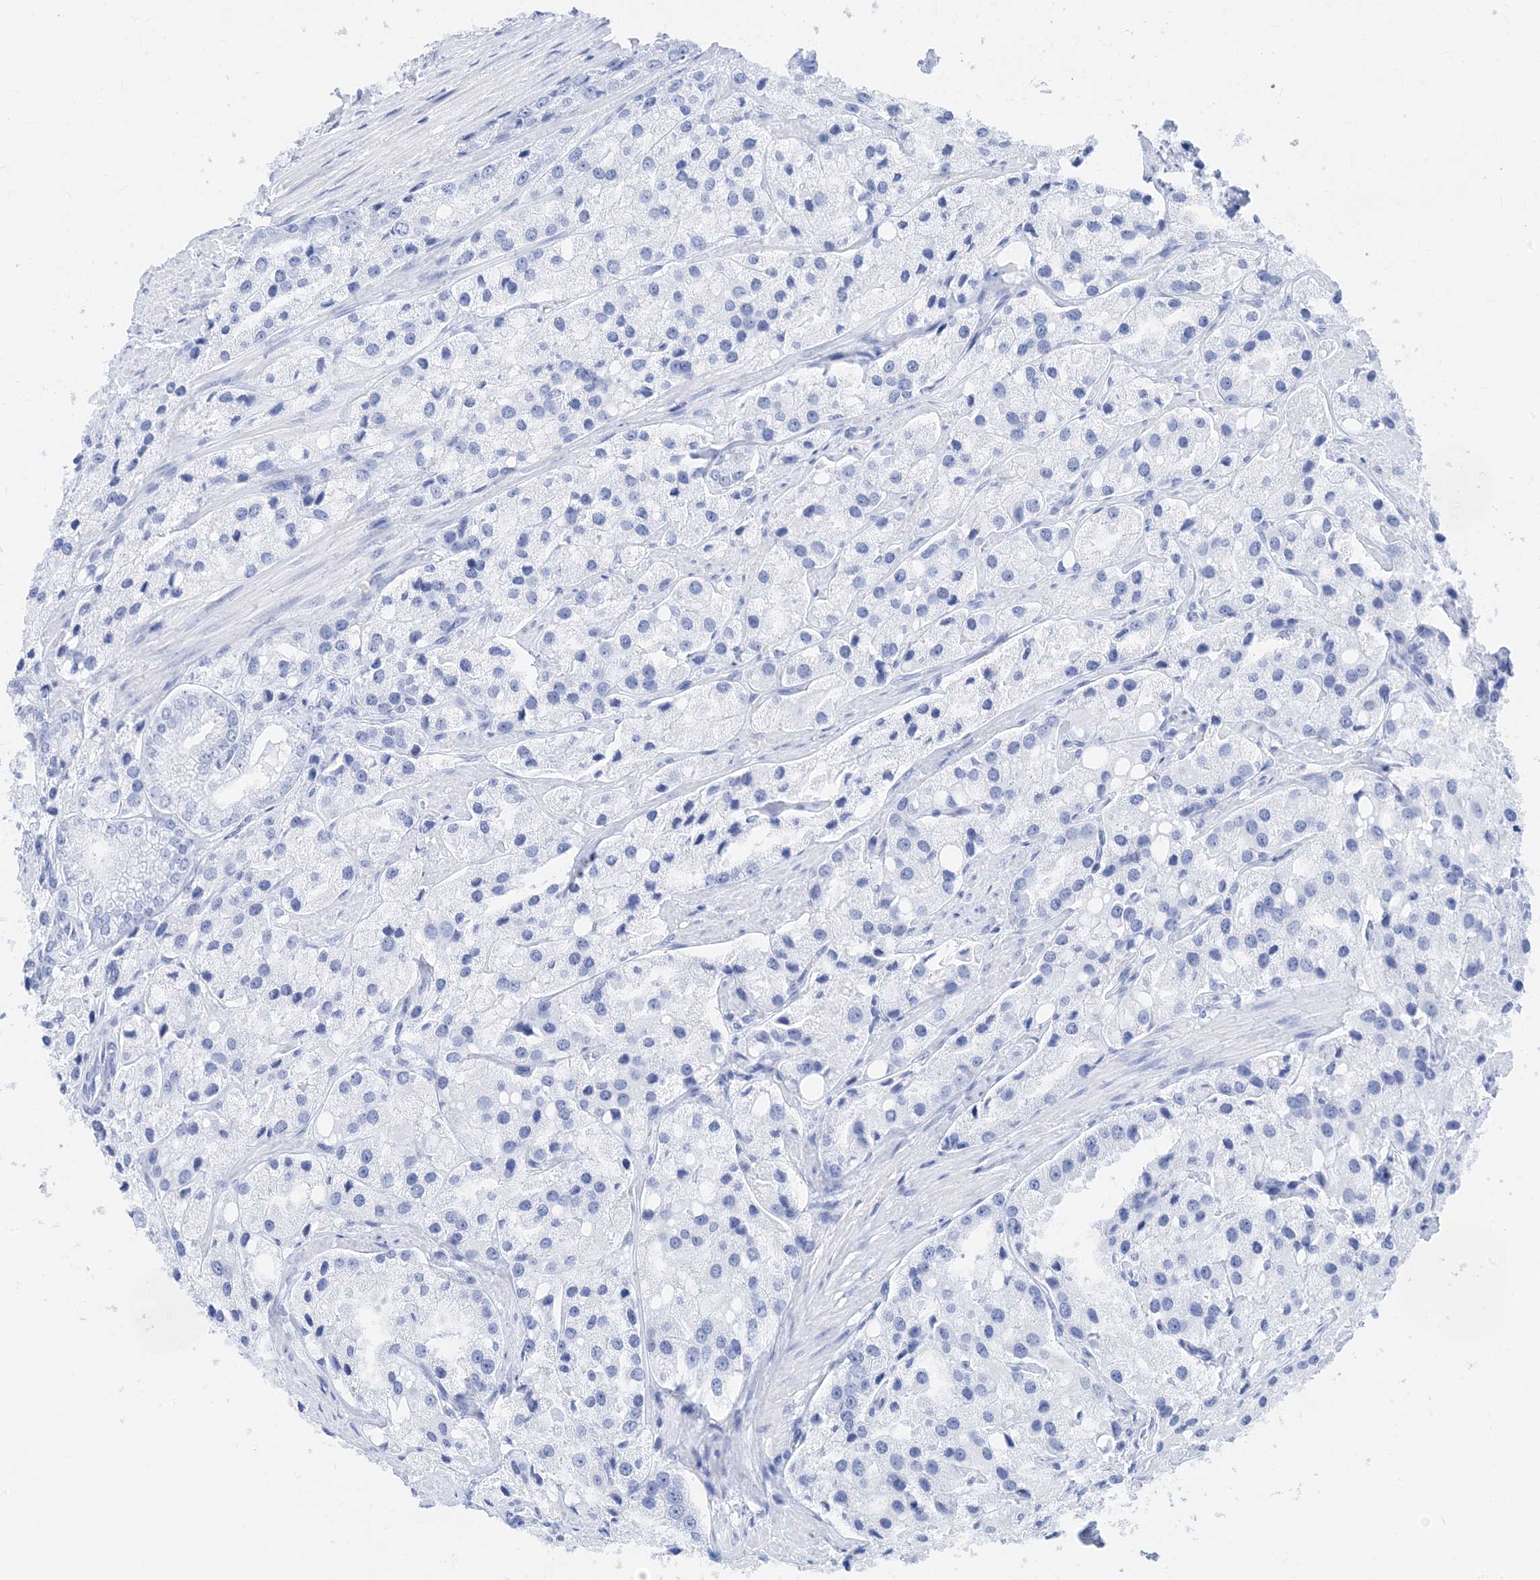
{"staining": {"intensity": "negative", "quantity": "none", "location": "none"}, "tissue": "prostate cancer", "cell_type": "Tumor cells", "image_type": "cancer", "snomed": [{"axis": "morphology", "description": "Adenocarcinoma, High grade"}, {"axis": "topography", "description": "Prostate"}], "caption": "The image displays no staining of tumor cells in prostate cancer (adenocarcinoma (high-grade)). The staining is performed using DAB (3,3'-diaminobenzidine) brown chromogen with nuclei counter-stained in using hematoxylin.", "gene": "MUC17", "patient": {"sex": "male", "age": 66}}